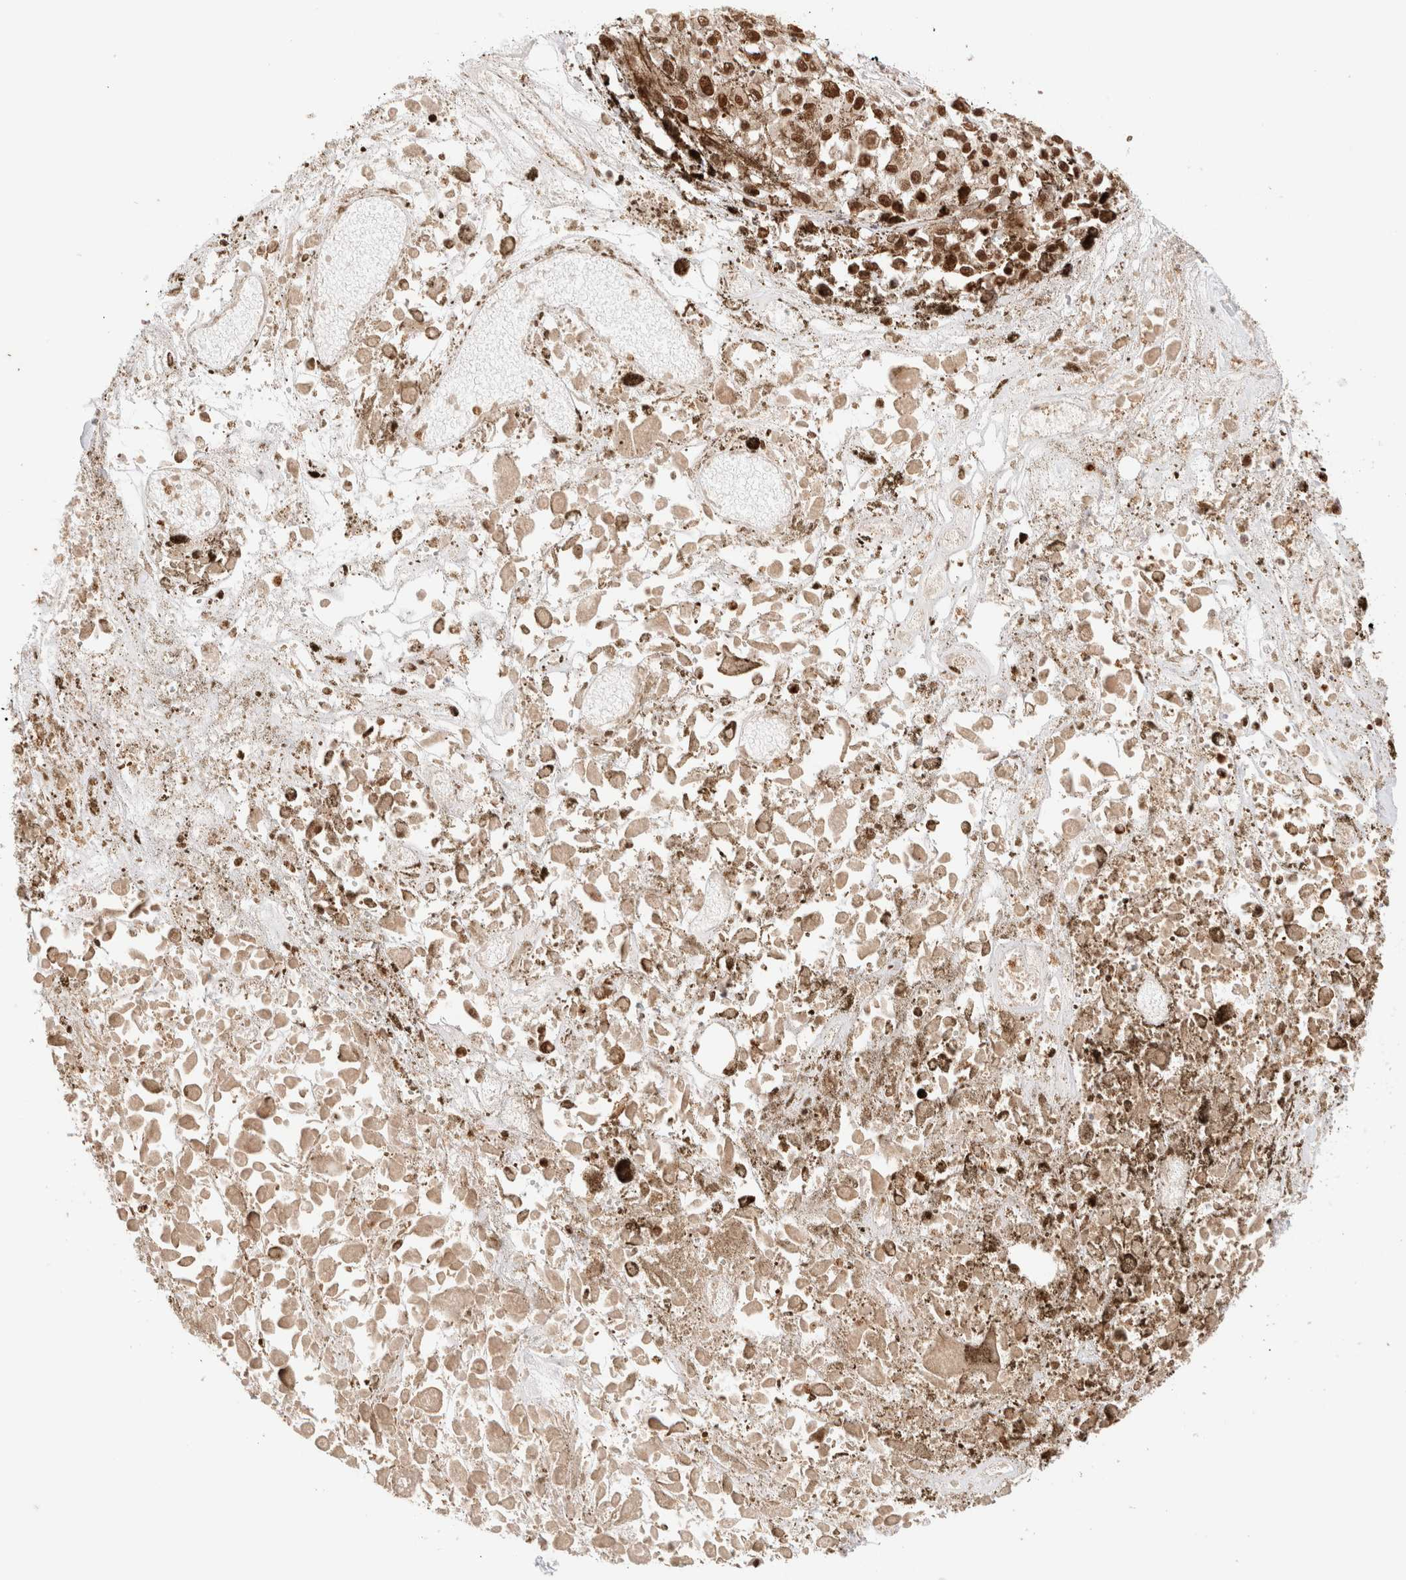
{"staining": {"intensity": "strong", "quantity": ">75%", "location": "cytoplasmic/membranous,nuclear"}, "tissue": "melanoma", "cell_type": "Tumor cells", "image_type": "cancer", "snomed": [{"axis": "morphology", "description": "Malignant melanoma, Metastatic site"}, {"axis": "topography", "description": "Lymph node"}], "caption": "A brown stain shows strong cytoplasmic/membranous and nuclear expression of a protein in malignant melanoma (metastatic site) tumor cells. (DAB (3,3'-diaminobenzidine) IHC, brown staining for protein, blue staining for nuclei).", "gene": "BRPF3", "patient": {"sex": "male", "age": 59}}